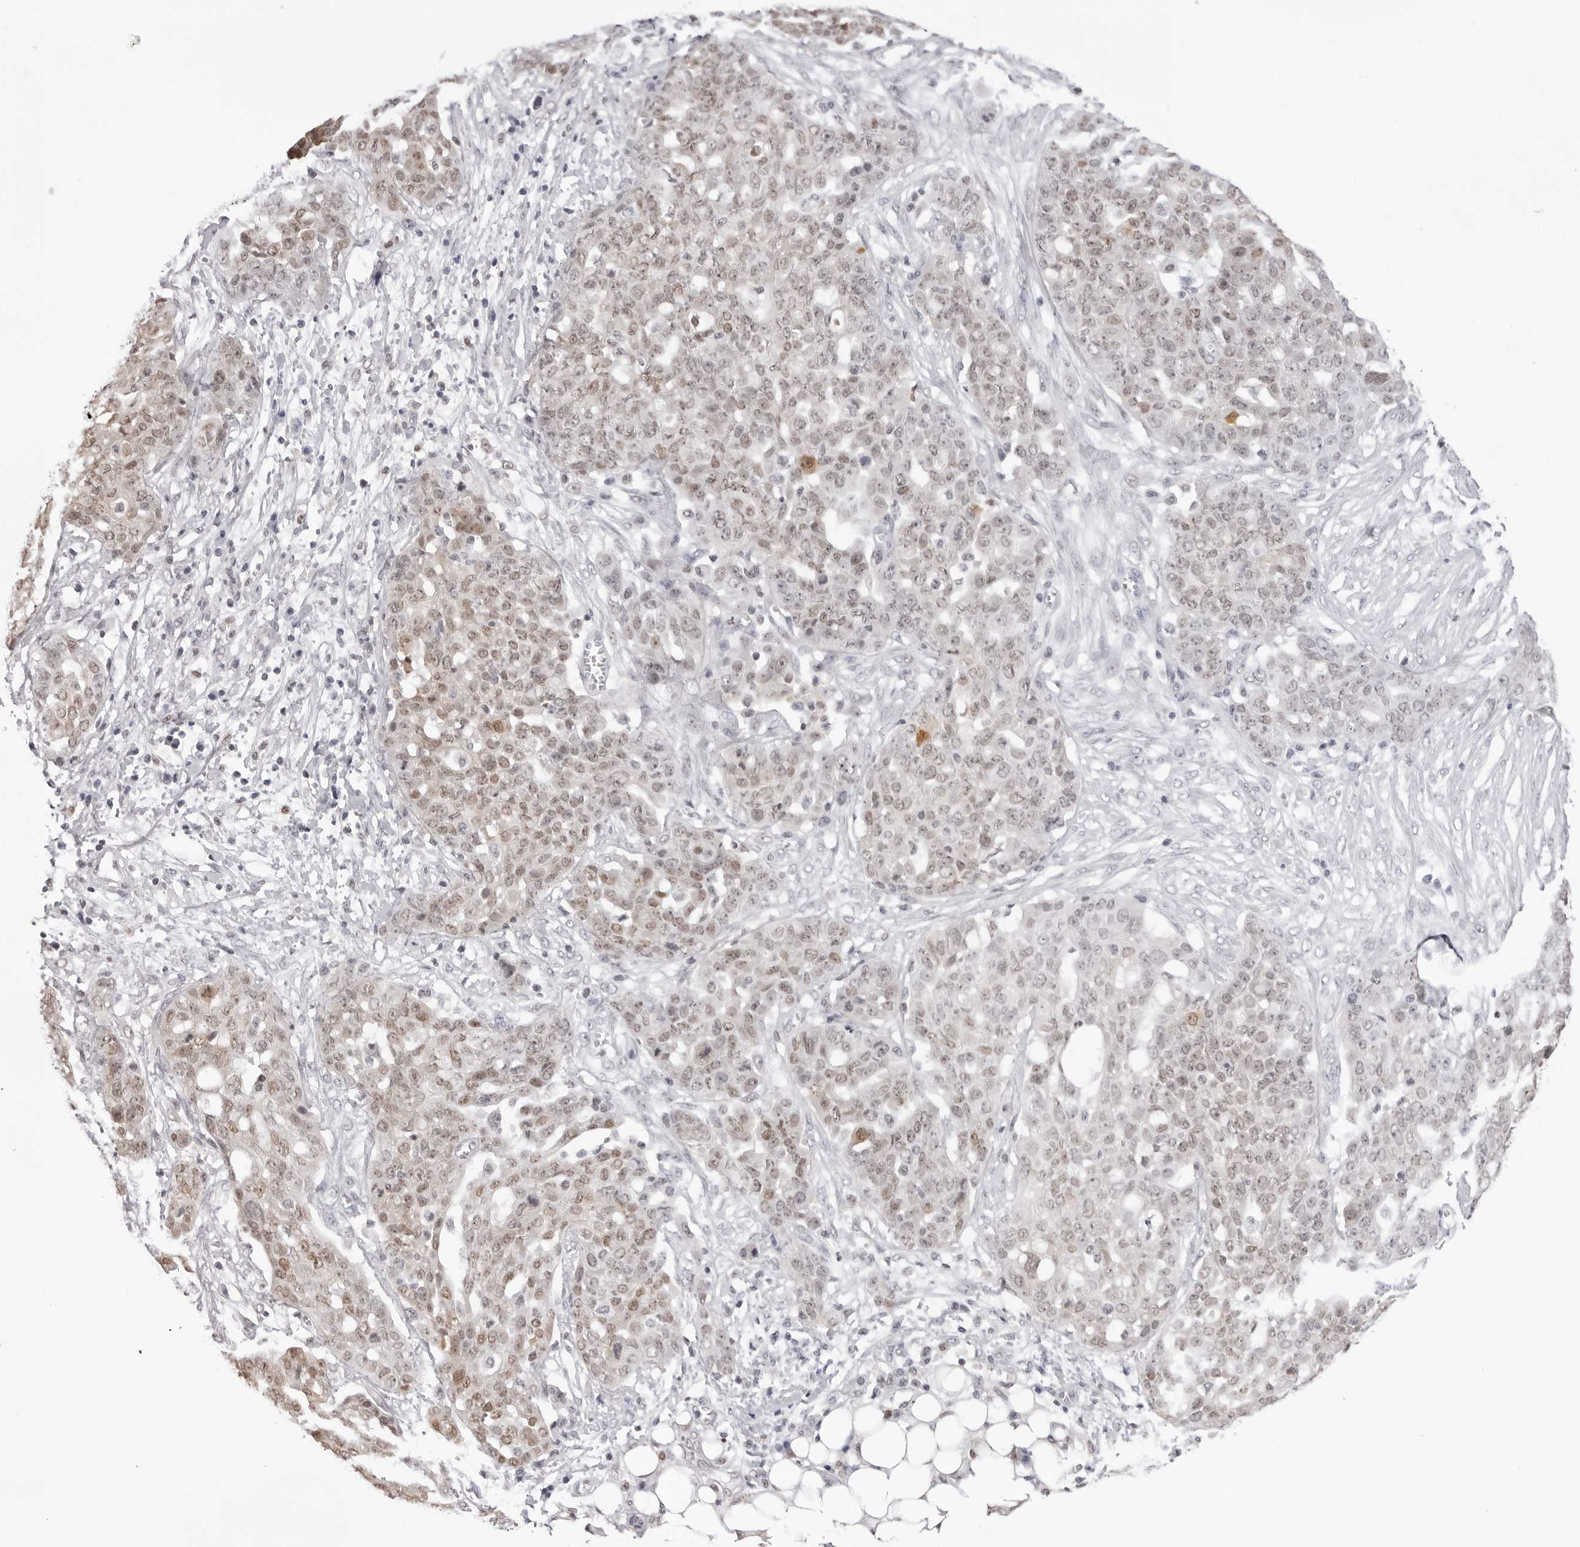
{"staining": {"intensity": "weak", "quantity": ">75%", "location": "nuclear"}, "tissue": "ovarian cancer", "cell_type": "Tumor cells", "image_type": "cancer", "snomed": [{"axis": "morphology", "description": "Cystadenocarcinoma, serous, NOS"}, {"axis": "topography", "description": "Soft tissue"}, {"axis": "topography", "description": "Ovary"}], "caption": "Weak nuclear staining for a protein is seen in about >75% of tumor cells of ovarian cancer using immunohistochemistry (IHC).", "gene": "HSPA4", "patient": {"sex": "female", "age": 57}}